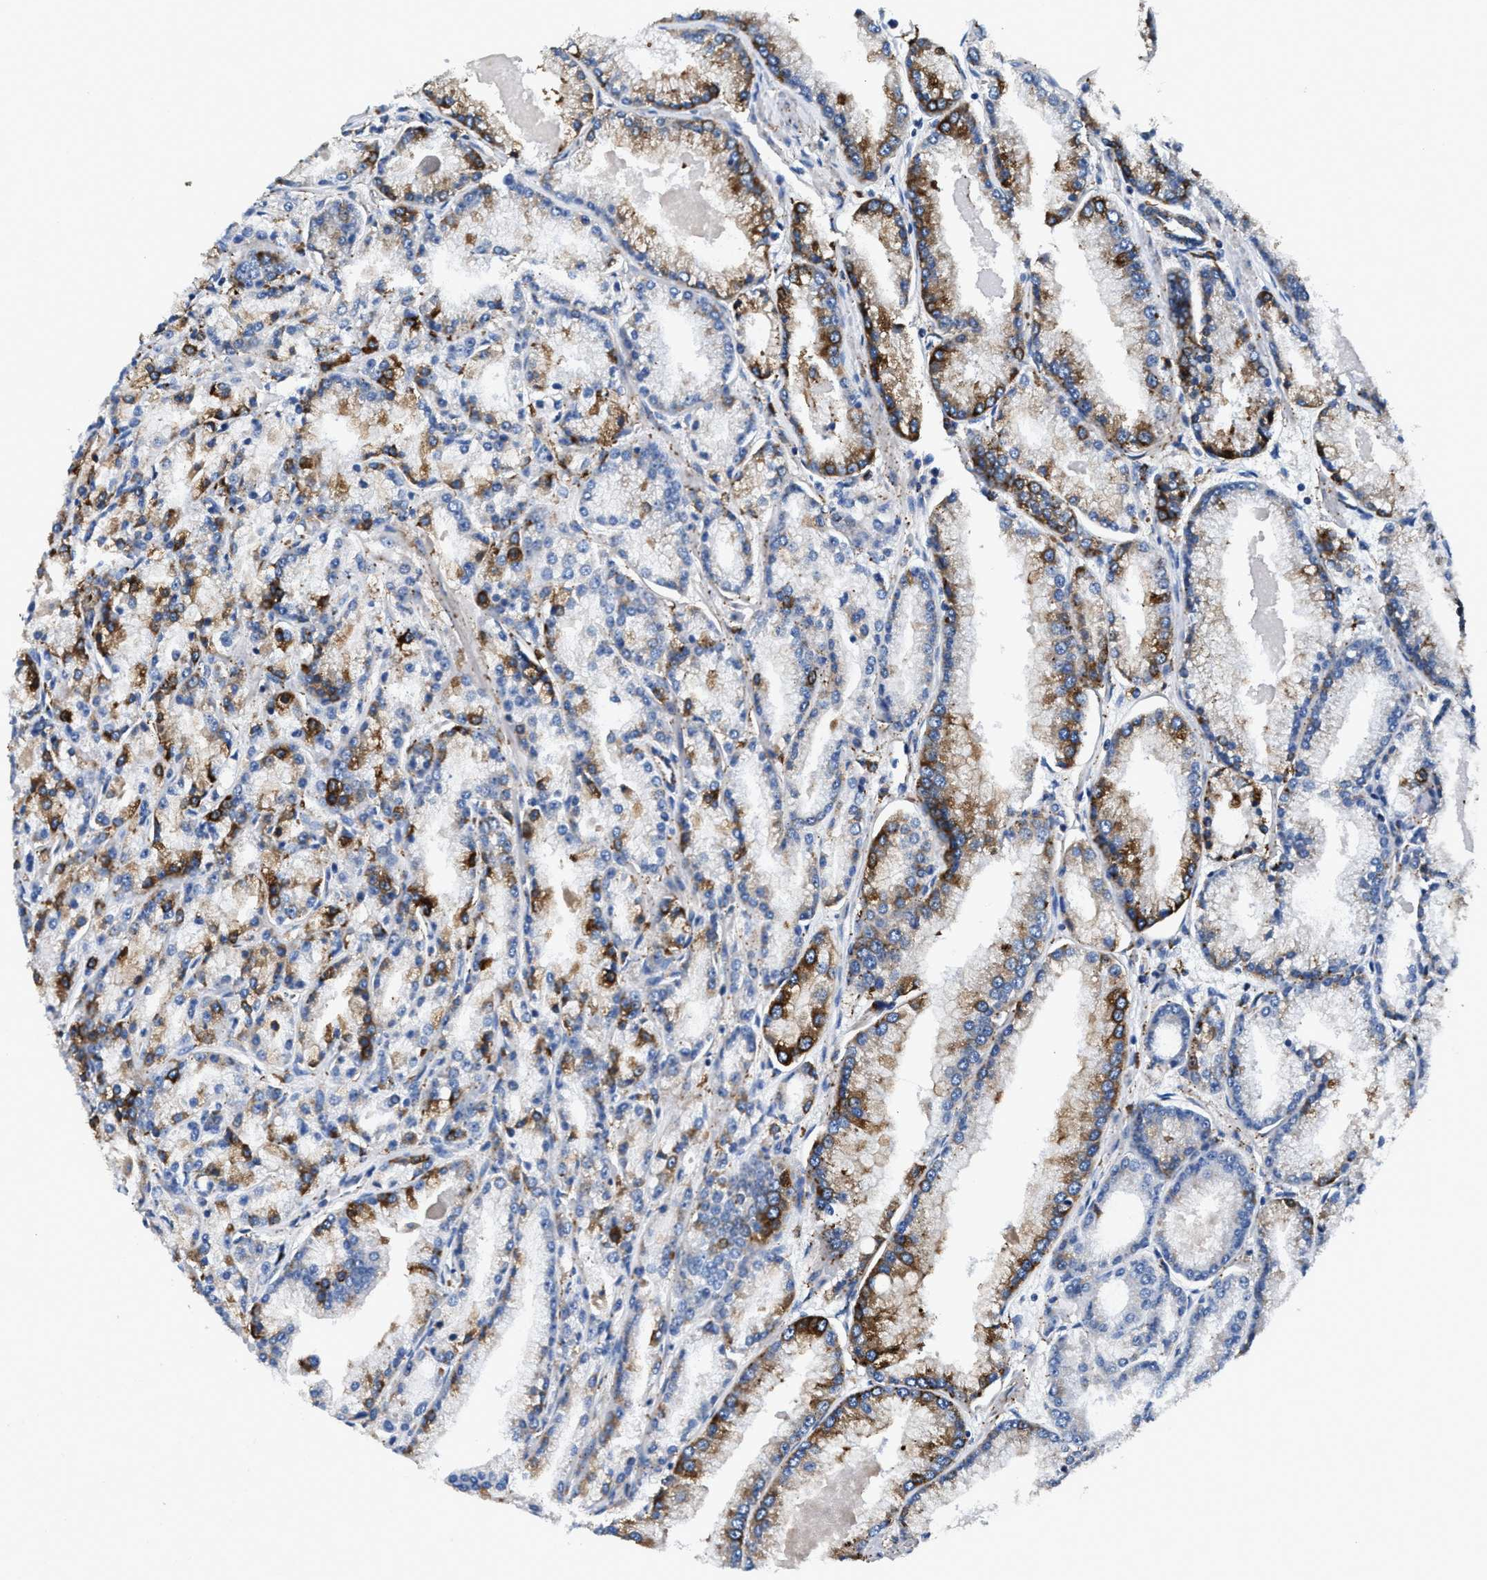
{"staining": {"intensity": "moderate", "quantity": "25%-75%", "location": "cytoplasmic/membranous"}, "tissue": "prostate cancer", "cell_type": "Tumor cells", "image_type": "cancer", "snomed": [{"axis": "morphology", "description": "Adenocarcinoma, High grade"}, {"axis": "topography", "description": "Prostate"}], "caption": "Protein expression analysis of human prostate adenocarcinoma (high-grade) reveals moderate cytoplasmic/membranous staining in about 25%-75% of tumor cells. The protein is stained brown, and the nuclei are stained in blue (DAB (3,3'-diaminobenzidine) IHC with brightfield microscopy, high magnification).", "gene": "PPP1R9B", "patient": {"sex": "male", "age": 61}}